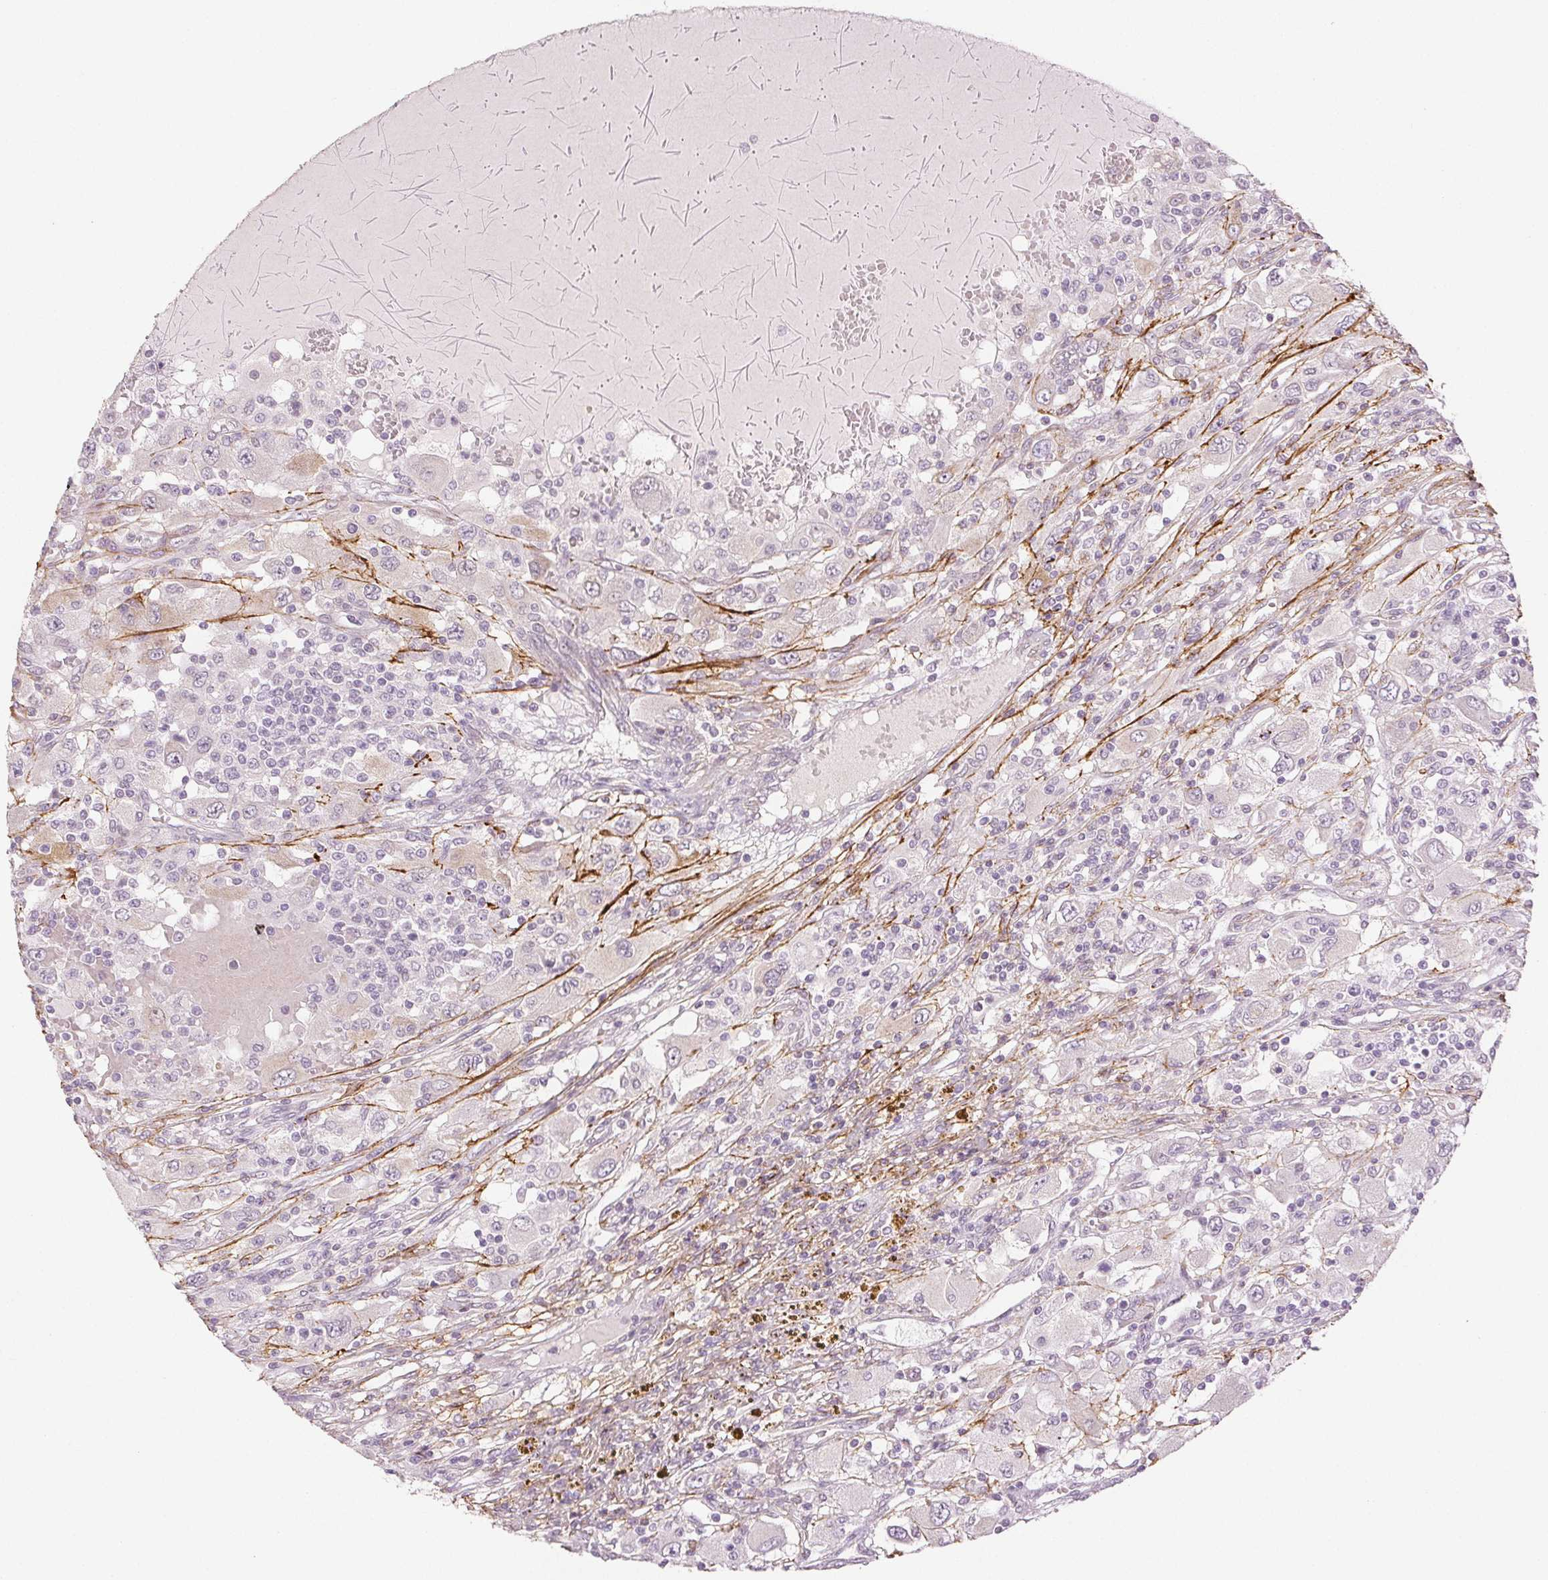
{"staining": {"intensity": "negative", "quantity": "none", "location": "none"}, "tissue": "renal cancer", "cell_type": "Tumor cells", "image_type": "cancer", "snomed": [{"axis": "morphology", "description": "Adenocarcinoma, NOS"}, {"axis": "topography", "description": "Kidney"}], "caption": "An image of renal adenocarcinoma stained for a protein displays no brown staining in tumor cells.", "gene": "FBN1", "patient": {"sex": "female", "age": 67}}